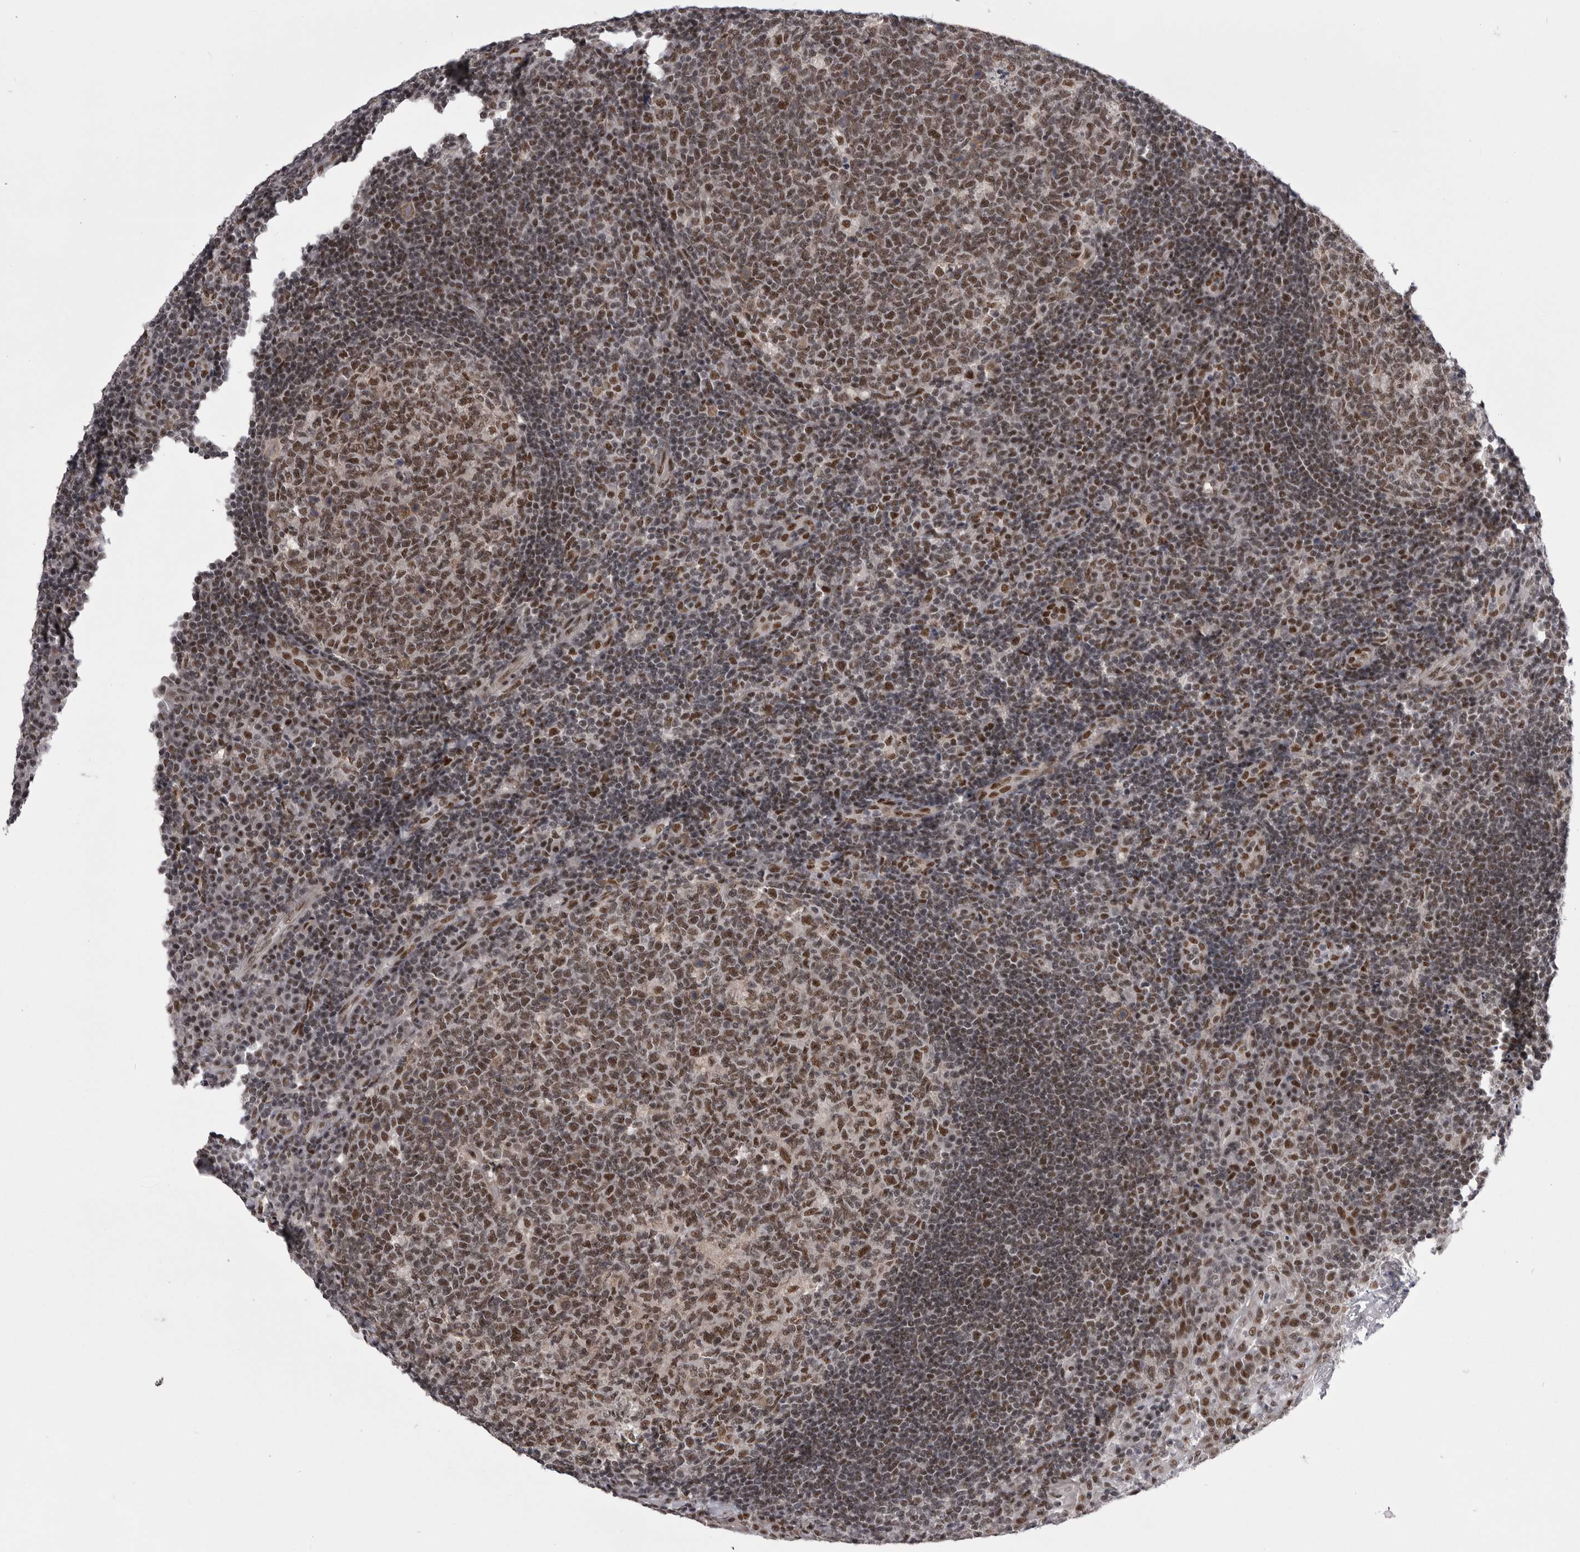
{"staining": {"intensity": "strong", "quantity": ">75%", "location": "nuclear"}, "tissue": "tonsil", "cell_type": "Germinal center cells", "image_type": "normal", "snomed": [{"axis": "morphology", "description": "Normal tissue, NOS"}, {"axis": "topography", "description": "Tonsil"}], "caption": "A high-resolution image shows IHC staining of unremarkable tonsil, which displays strong nuclear expression in approximately >75% of germinal center cells. The staining was performed using DAB to visualize the protein expression in brown, while the nuclei were stained in blue with hematoxylin (Magnification: 20x).", "gene": "MEPCE", "patient": {"sex": "female", "age": 40}}